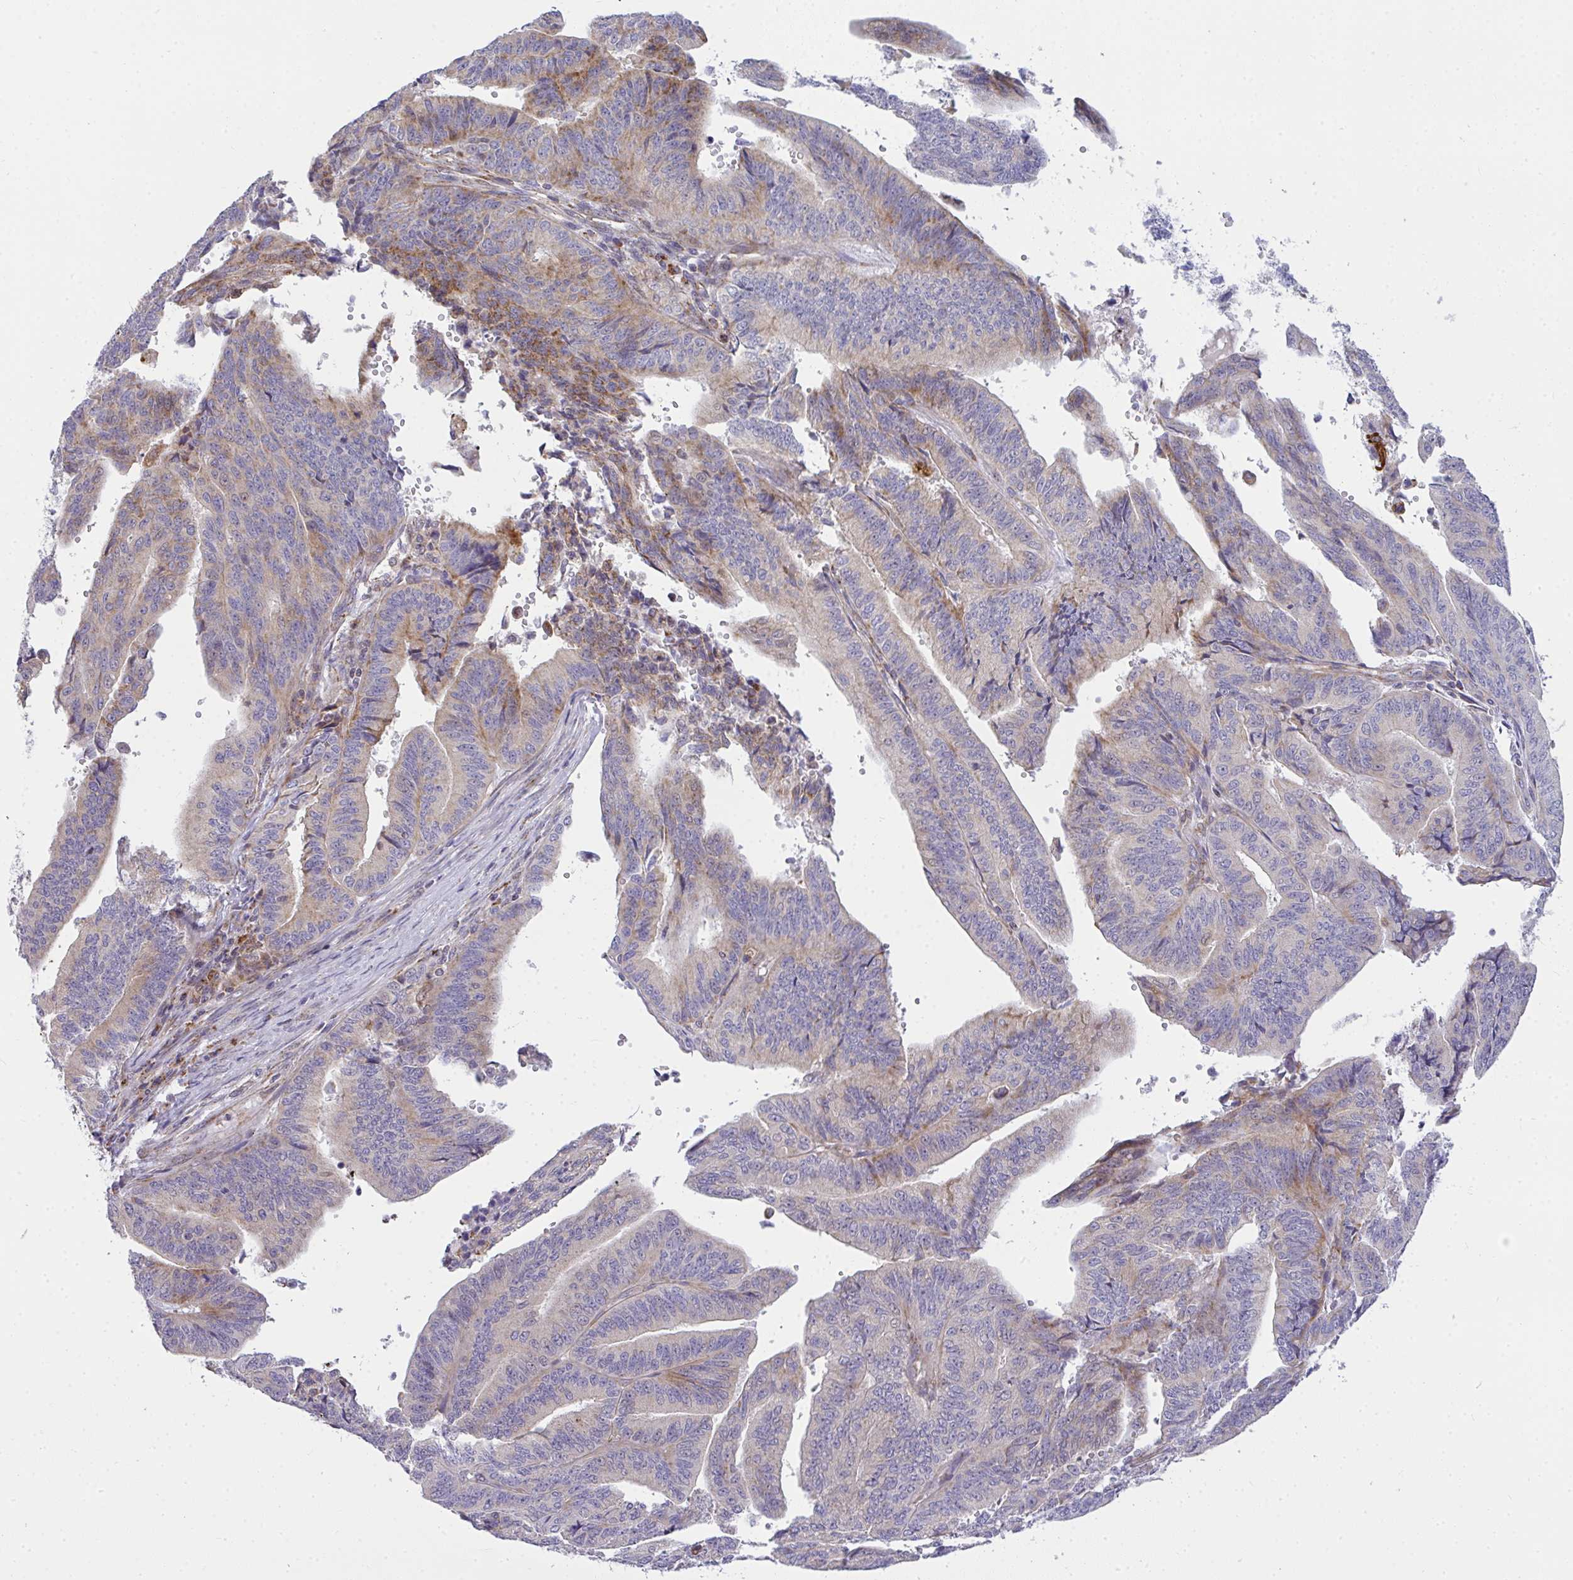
{"staining": {"intensity": "moderate", "quantity": "<25%", "location": "cytoplasmic/membranous"}, "tissue": "endometrial cancer", "cell_type": "Tumor cells", "image_type": "cancer", "snomed": [{"axis": "morphology", "description": "Adenocarcinoma, NOS"}, {"axis": "topography", "description": "Endometrium"}], "caption": "Endometrial cancer was stained to show a protein in brown. There is low levels of moderate cytoplasmic/membranous staining in about <25% of tumor cells. (Brightfield microscopy of DAB IHC at high magnification).", "gene": "SRRM4", "patient": {"sex": "female", "age": 65}}